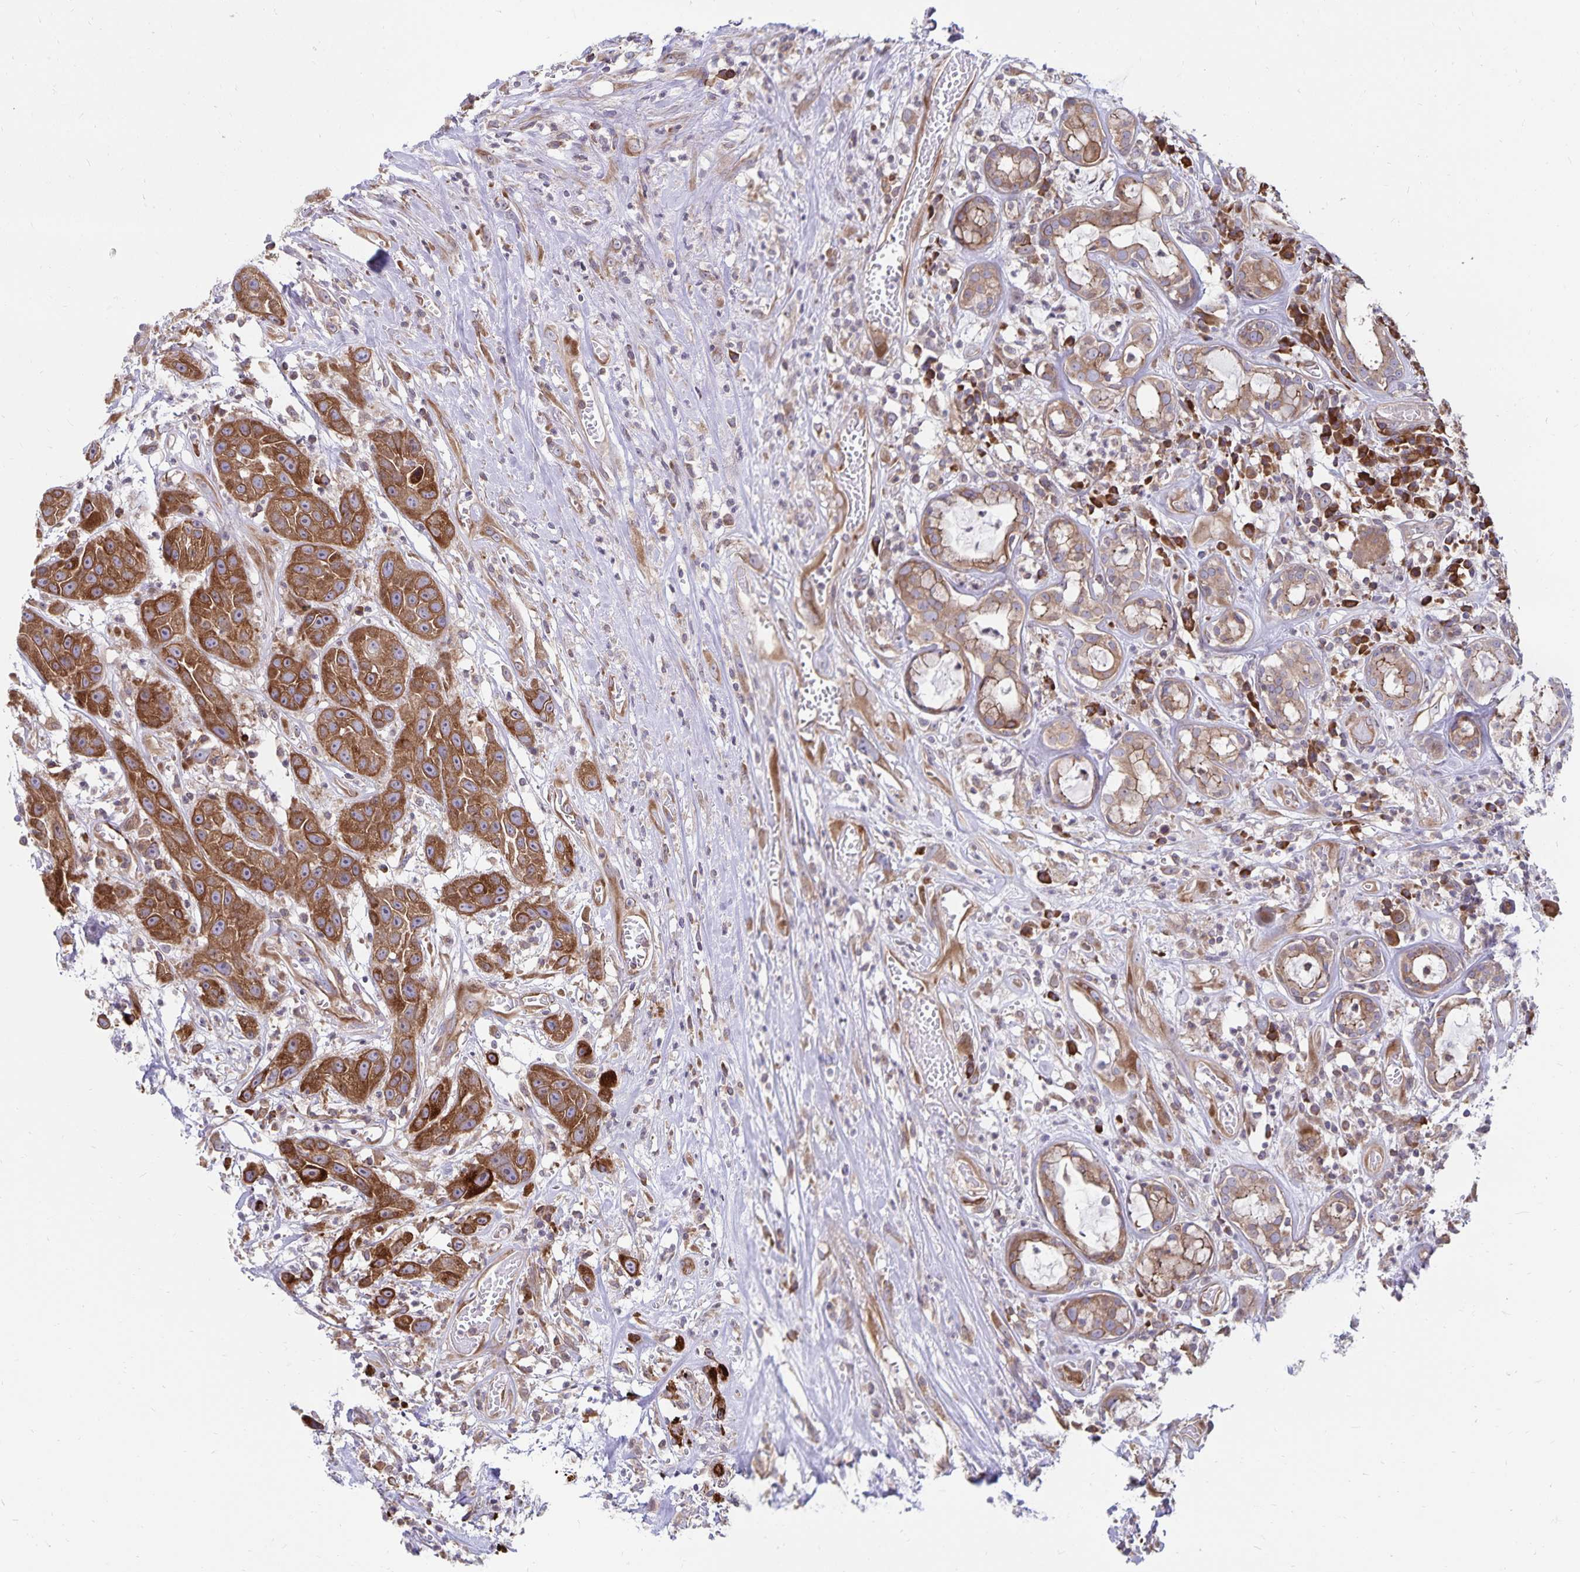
{"staining": {"intensity": "moderate", "quantity": ">75%", "location": "cytoplasmic/membranous"}, "tissue": "head and neck cancer", "cell_type": "Tumor cells", "image_type": "cancer", "snomed": [{"axis": "morphology", "description": "Squamous cell carcinoma, NOS"}, {"axis": "topography", "description": "Head-Neck"}], "caption": "Head and neck cancer tissue reveals moderate cytoplasmic/membranous staining in about >75% of tumor cells, visualized by immunohistochemistry. The staining was performed using DAB, with brown indicating positive protein expression. Nuclei are stained blue with hematoxylin.", "gene": "SEC62", "patient": {"sex": "male", "age": 57}}